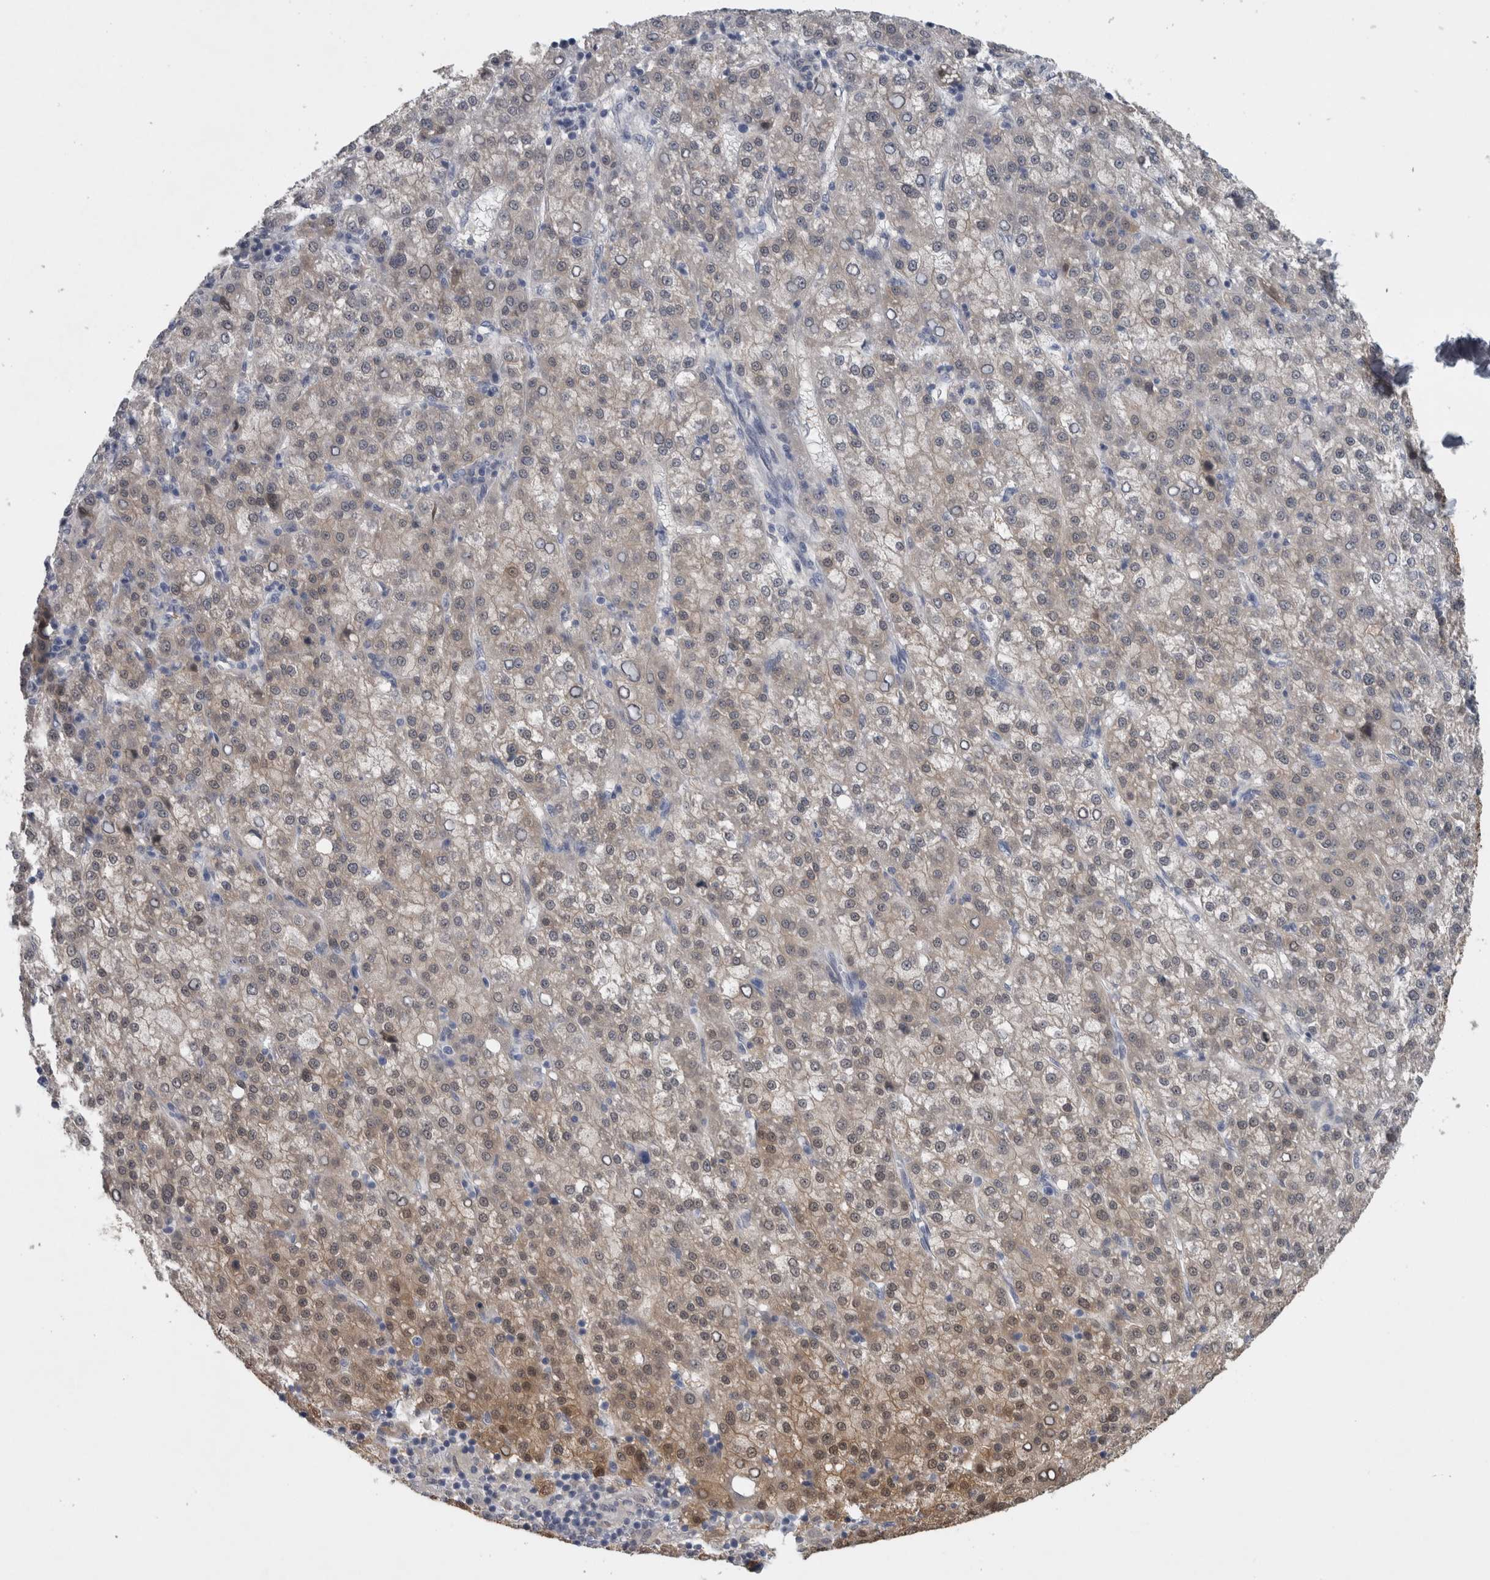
{"staining": {"intensity": "weak", "quantity": "25%-75%", "location": "cytoplasmic/membranous,nuclear"}, "tissue": "liver cancer", "cell_type": "Tumor cells", "image_type": "cancer", "snomed": [{"axis": "morphology", "description": "Carcinoma, Hepatocellular, NOS"}, {"axis": "topography", "description": "Liver"}], "caption": "Weak cytoplasmic/membranous and nuclear staining is identified in about 25%-75% of tumor cells in hepatocellular carcinoma (liver).", "gene": "NAPRT", "patient": {"sex": "female", "age": 58}}